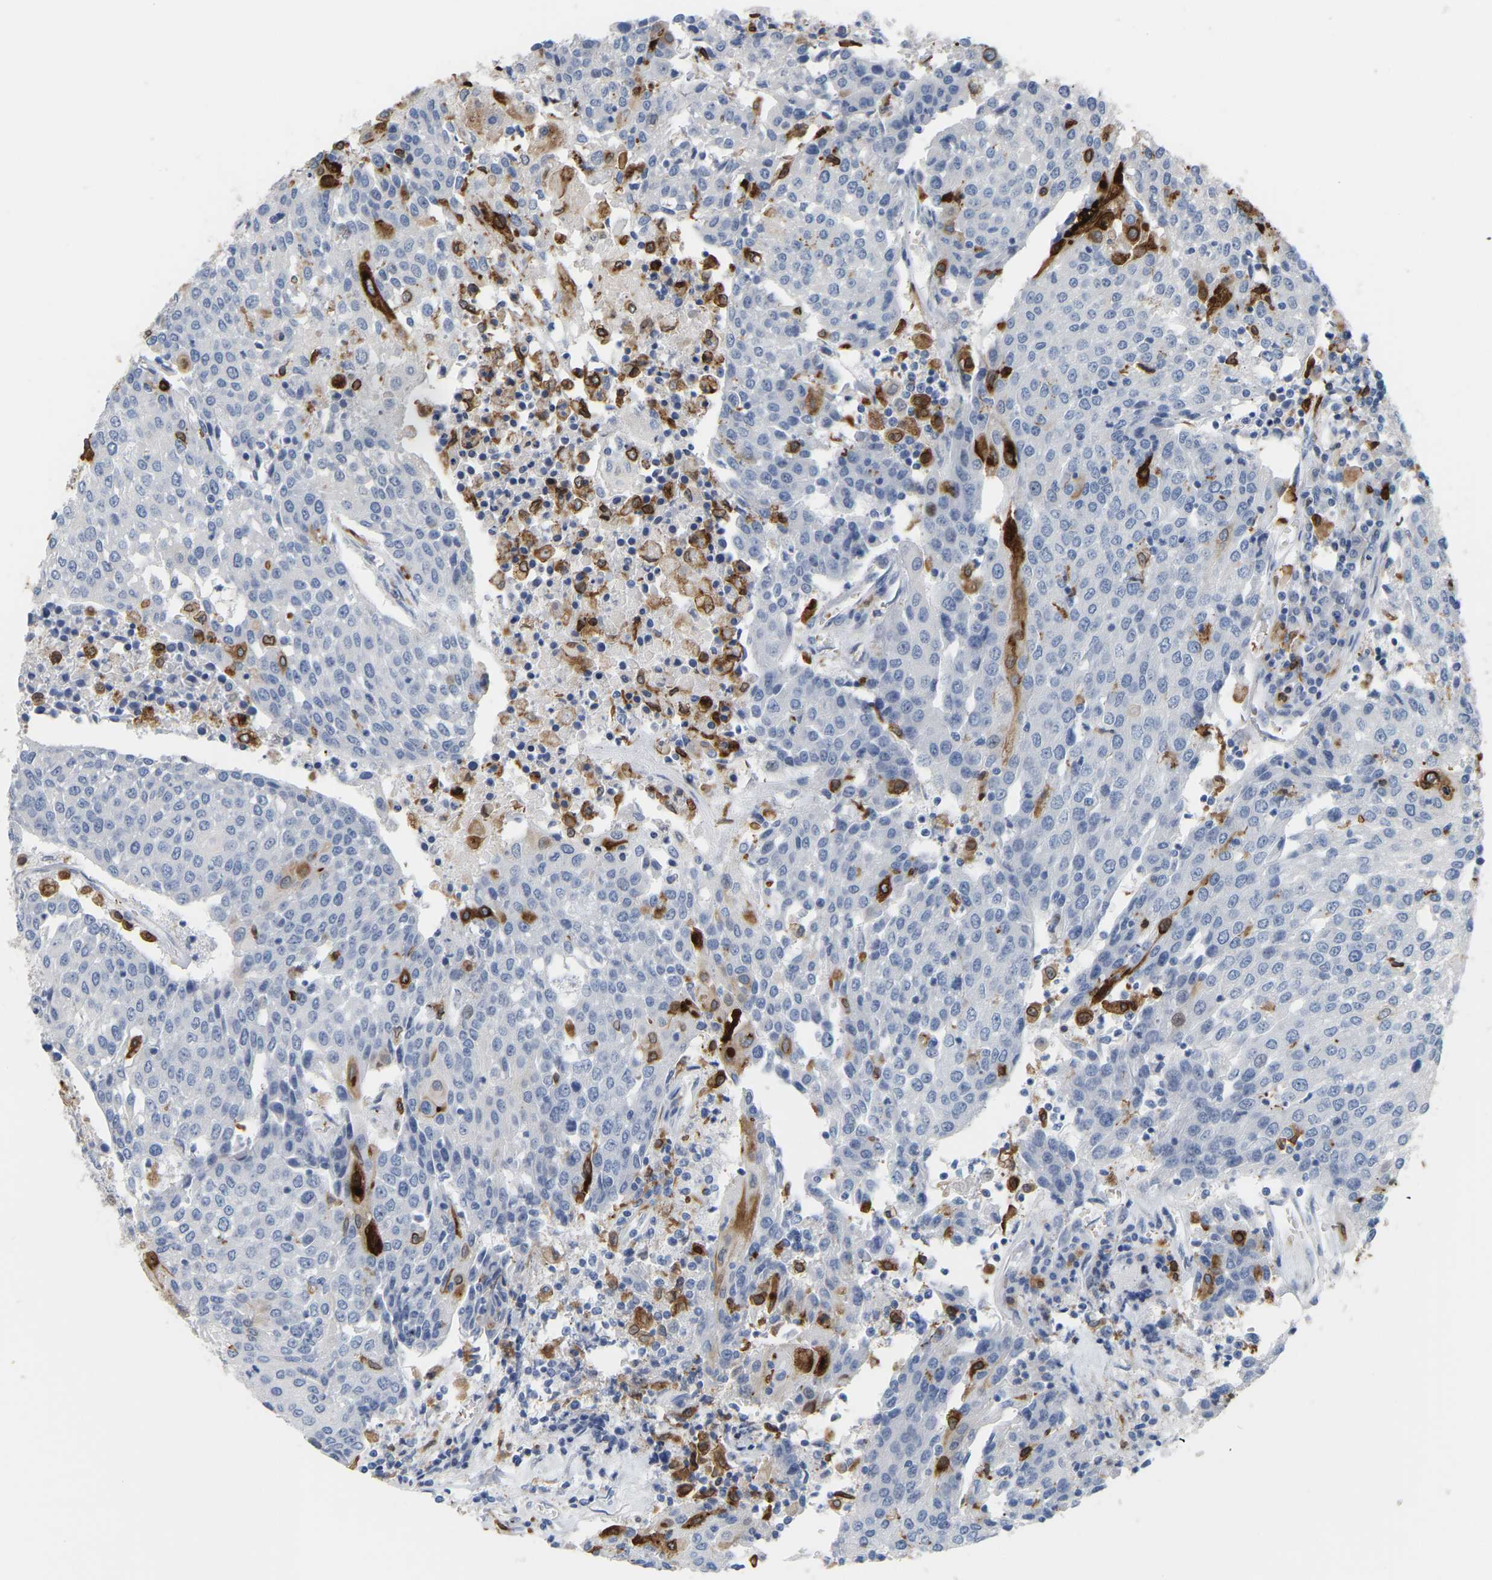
{"staining": {"intensity": "negative", "quantity": "none", "location": "none"}, "tissue": "urothelial cancer", "cell_type": "Tumor cells", "image_type": "cancer", "snomed": [{"axis": "morphology", "description": "Urothelial carcinoma, High grade"}, {"axis": "topography", "description": "Urinary bladder"}], "caption": "An image of urothelial cancer stained for a protein demonstrates no brown staining in tumor cells.", "gene": "PTGS1", "patient": {"sex": "female", "age": 85}}